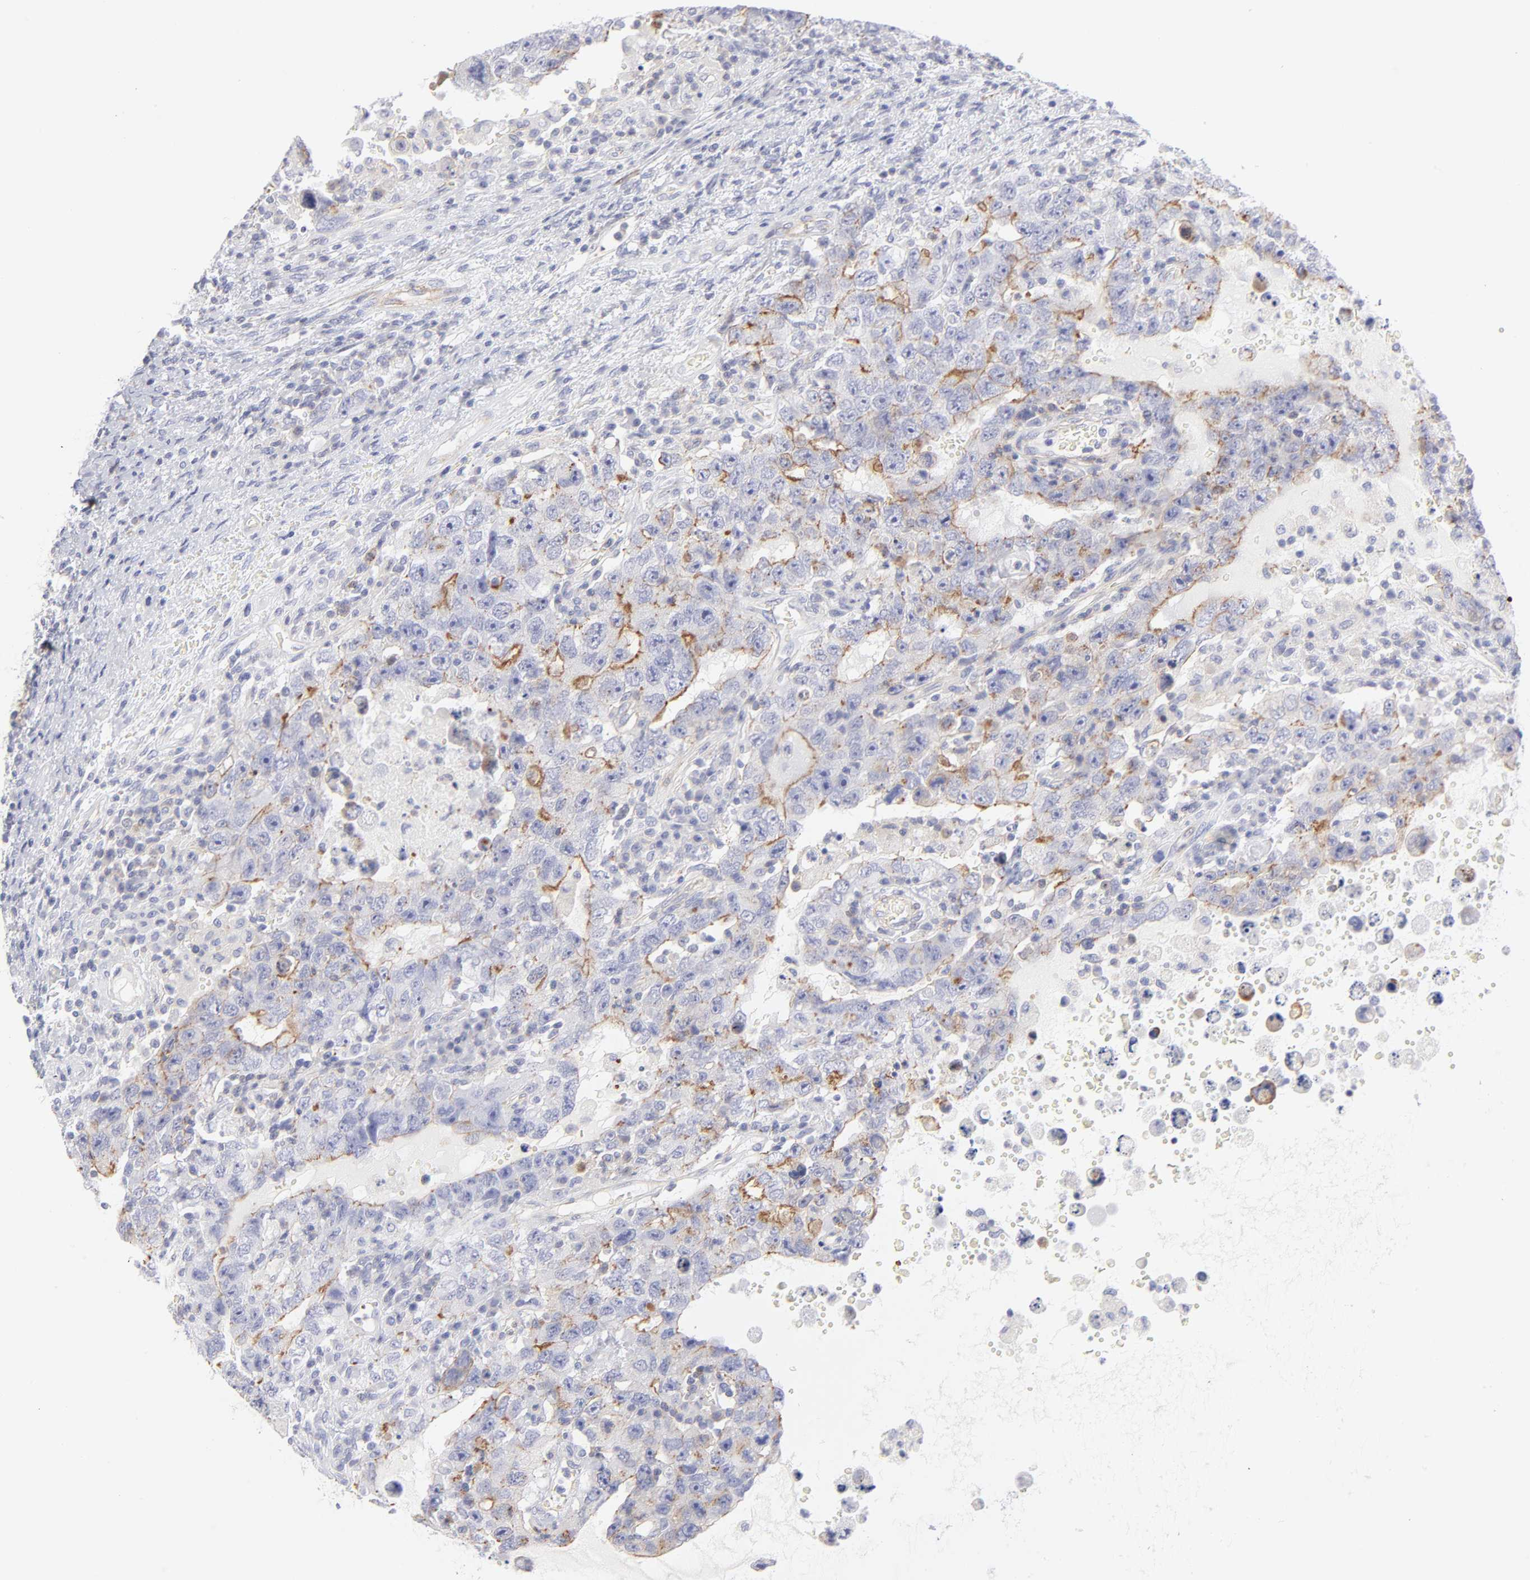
{"staining": {"intensity": "moderate", "quantity": "<25%", "location": "cytoplasmic/membranous"}, "tissue": "testis cancer", "cell_type": "Tumor cells", "image_type": "cancer", "snomed": [{"axis": "morphology", "description": "Carcinoma, Embryonal, NOS"}, {"axis": "topography", "description": "Testis"}], "caption": "The histopathology image exhibits immunohistochemical staining of testis embryonal carcinoma. There is moderate cytoplasmic/membranous staining is appreciated in about <25% of tumor cells.", "gene": "ACTA2", "patient": {"sex": "male", "age": 26}}